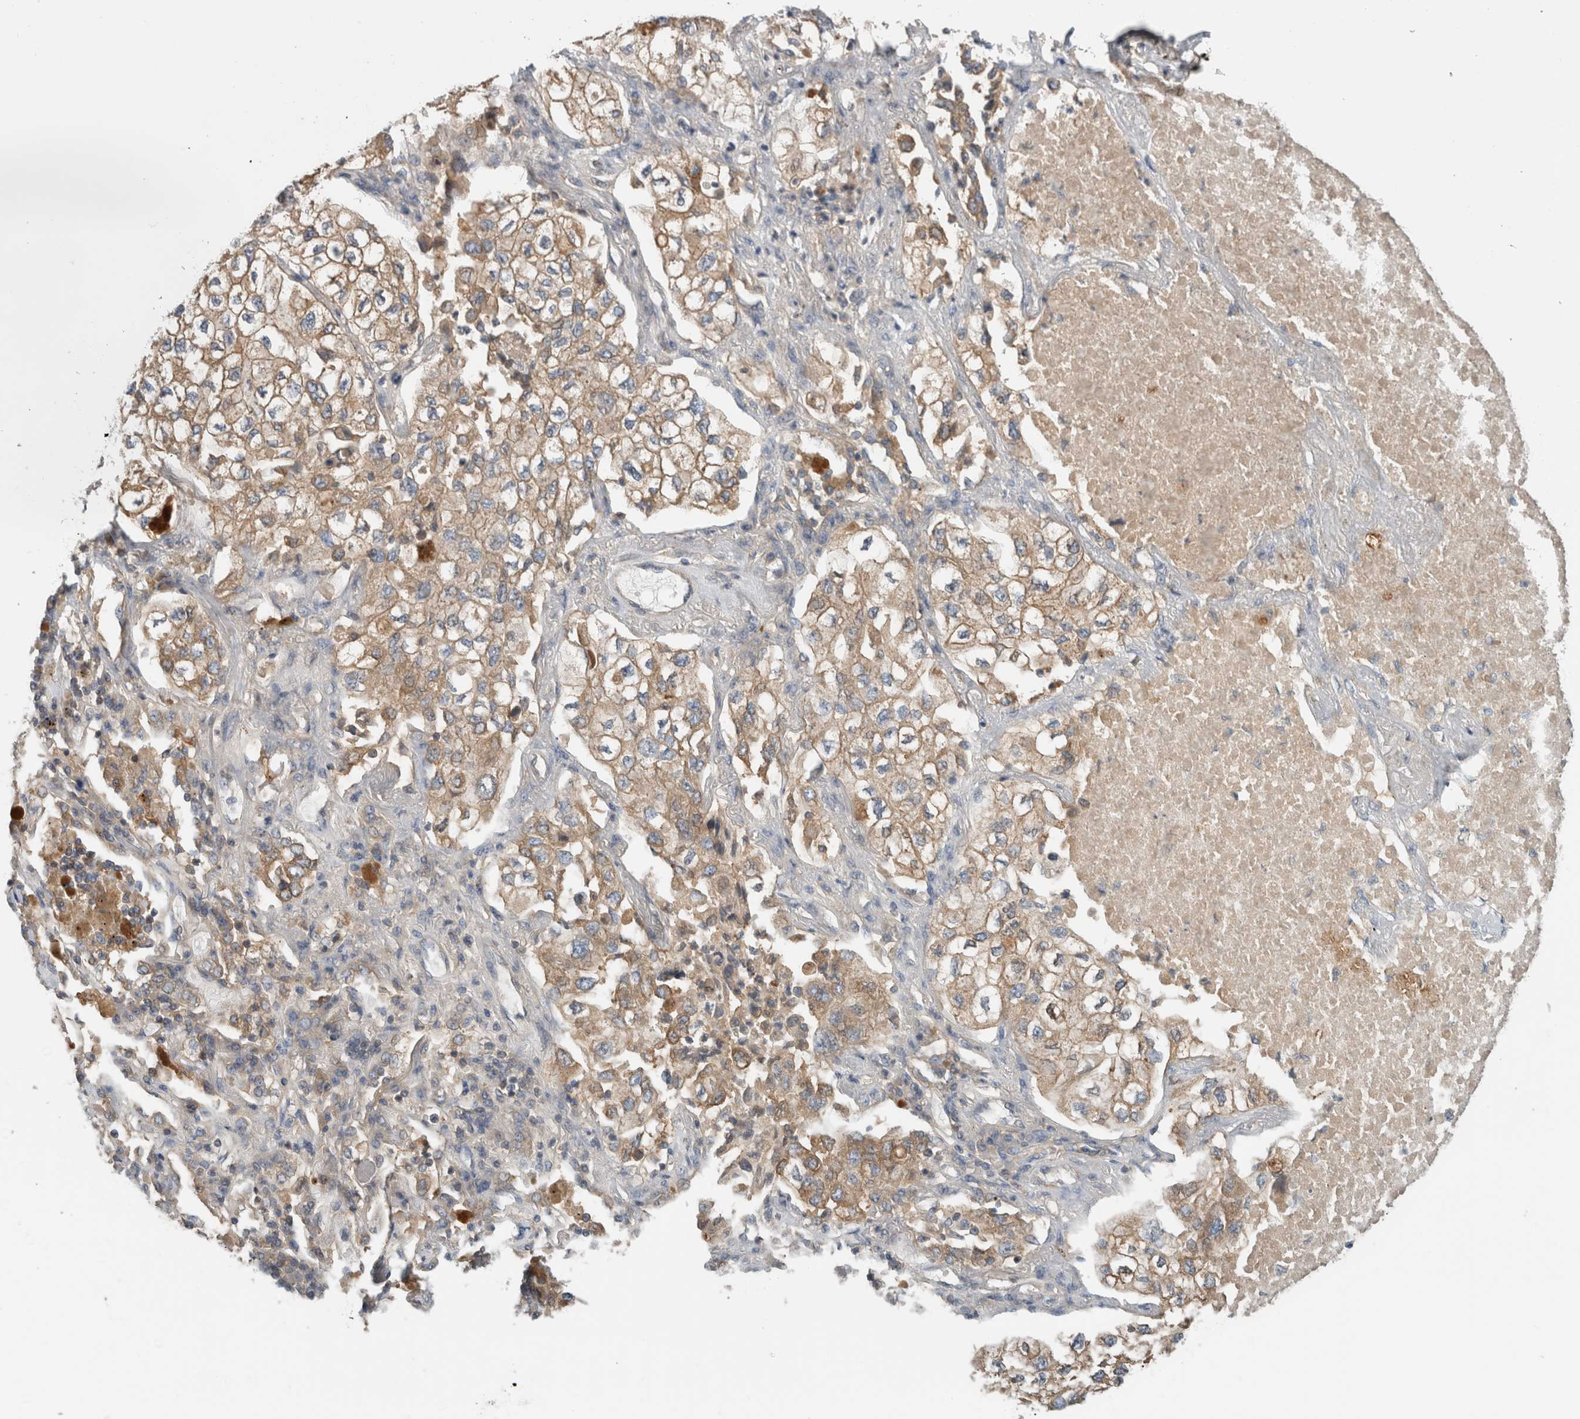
{"staining": {"intensity": "weak", "quantity": ">75%", "location": "cytoplasmic/membranous"}, "tissue": "lung cancer", "cell_type": "Tumor cells", "image_type": "cancer", "snomed": [{"axis": "morphology", "description": "Adenocarcinoma, NOS"}, {"axis": "topography", "description": "Lung"}], "caption": "Protein staining of lung adenocarcinoma tissue reveals weak cytoplasmic/membranous expression in about >75% of tumor cells. Using DAB (3,3'-diaminobenzidine) (brown) and hematoxylin (blue) stains, captured at high magnification using brightfield microscopy.", "gene": "CFI", "patient": {"sex": "male", "age": 63}}